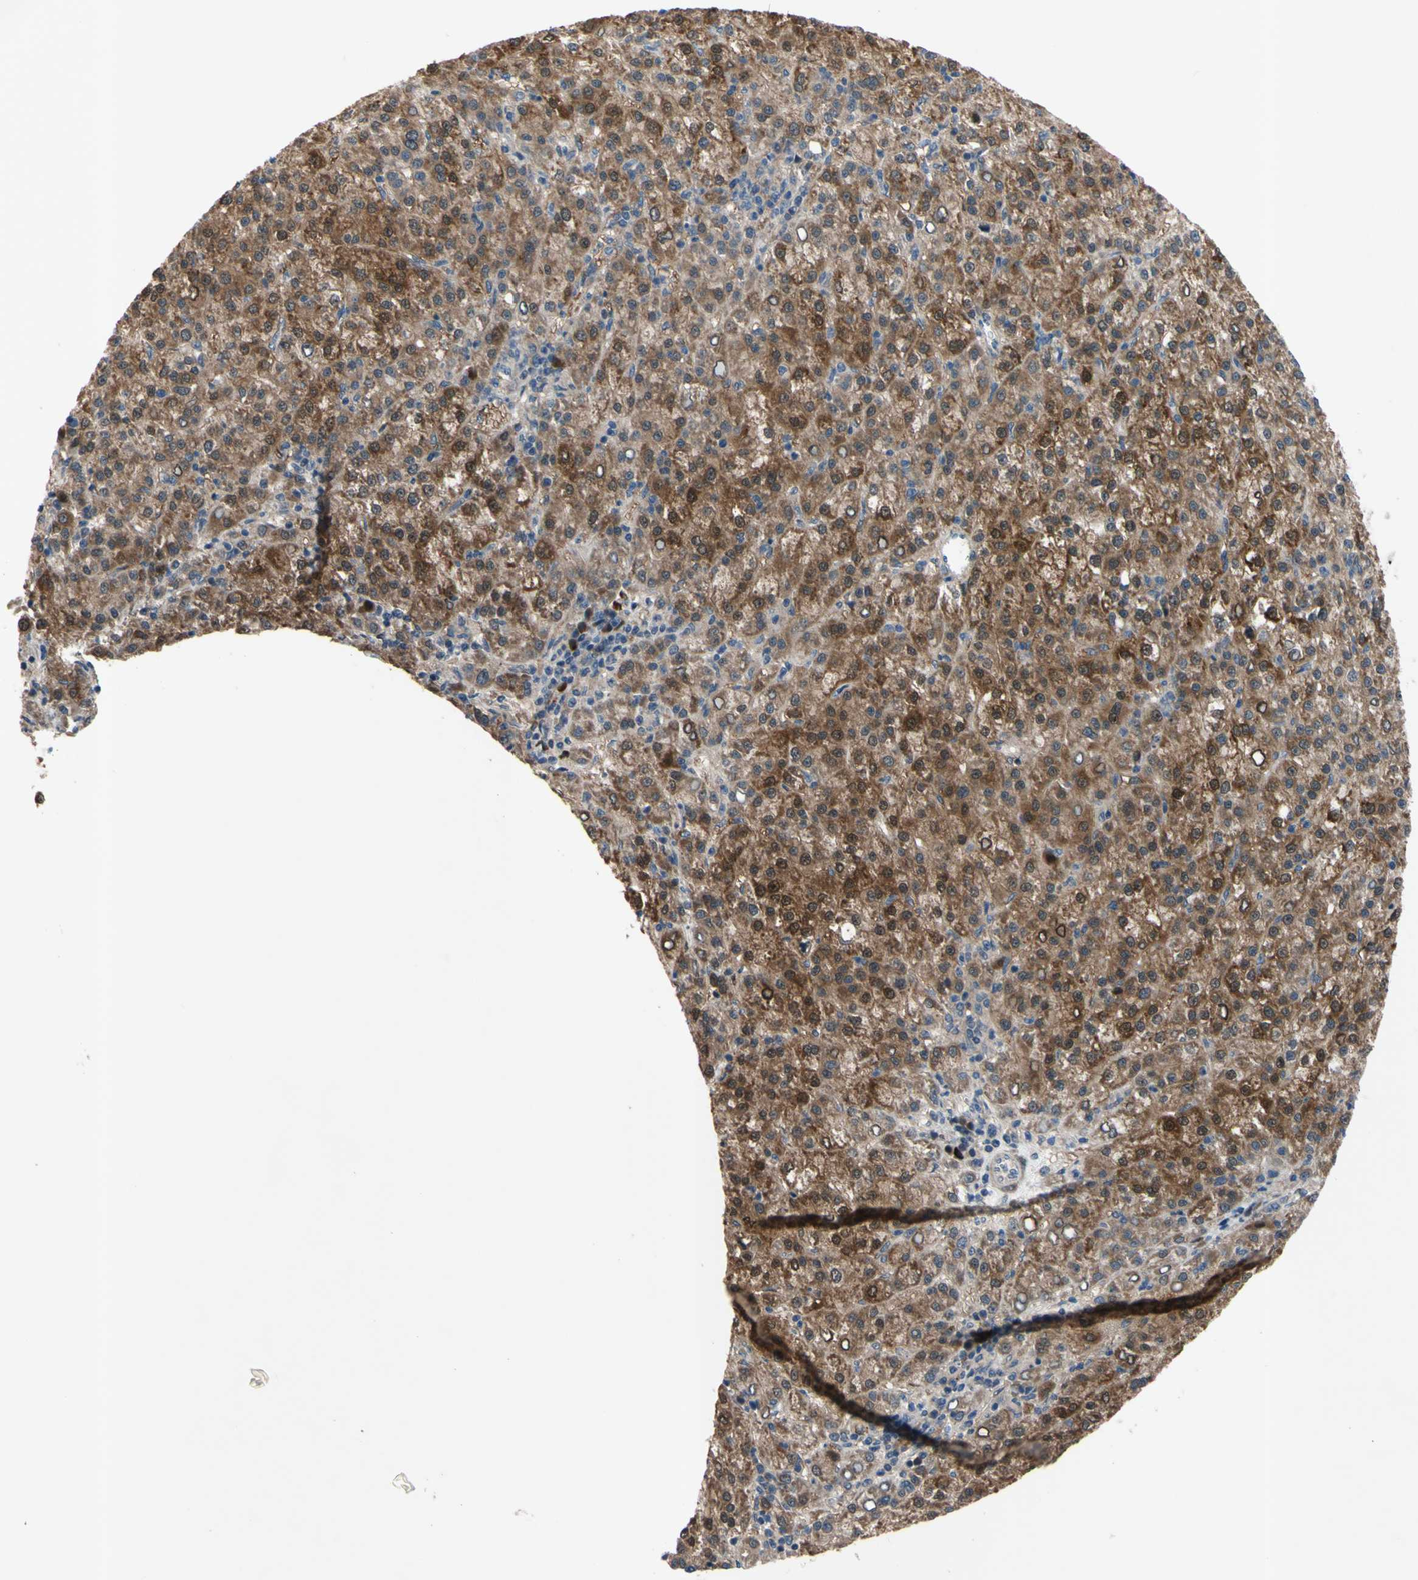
{"staining": {"intensity": "moderate", "quantity": ">75%", "location": "cytoplasmic/membranous"}, "tissue": "liver cancer", "cell_type": "Tumor cells", "image_type": "cancer", "snomed": [{"axis": "morphology", "description": "Carcinoma, Hepatocellular, NOS"}, {"axis": "topography", "description": "Liver"}], "caption": "Human liver cancer stained with a protein marker reveals moderate staining in tumor cells.", "gene": "SVIL", "patient": {"sex": "female", "age": 58}}